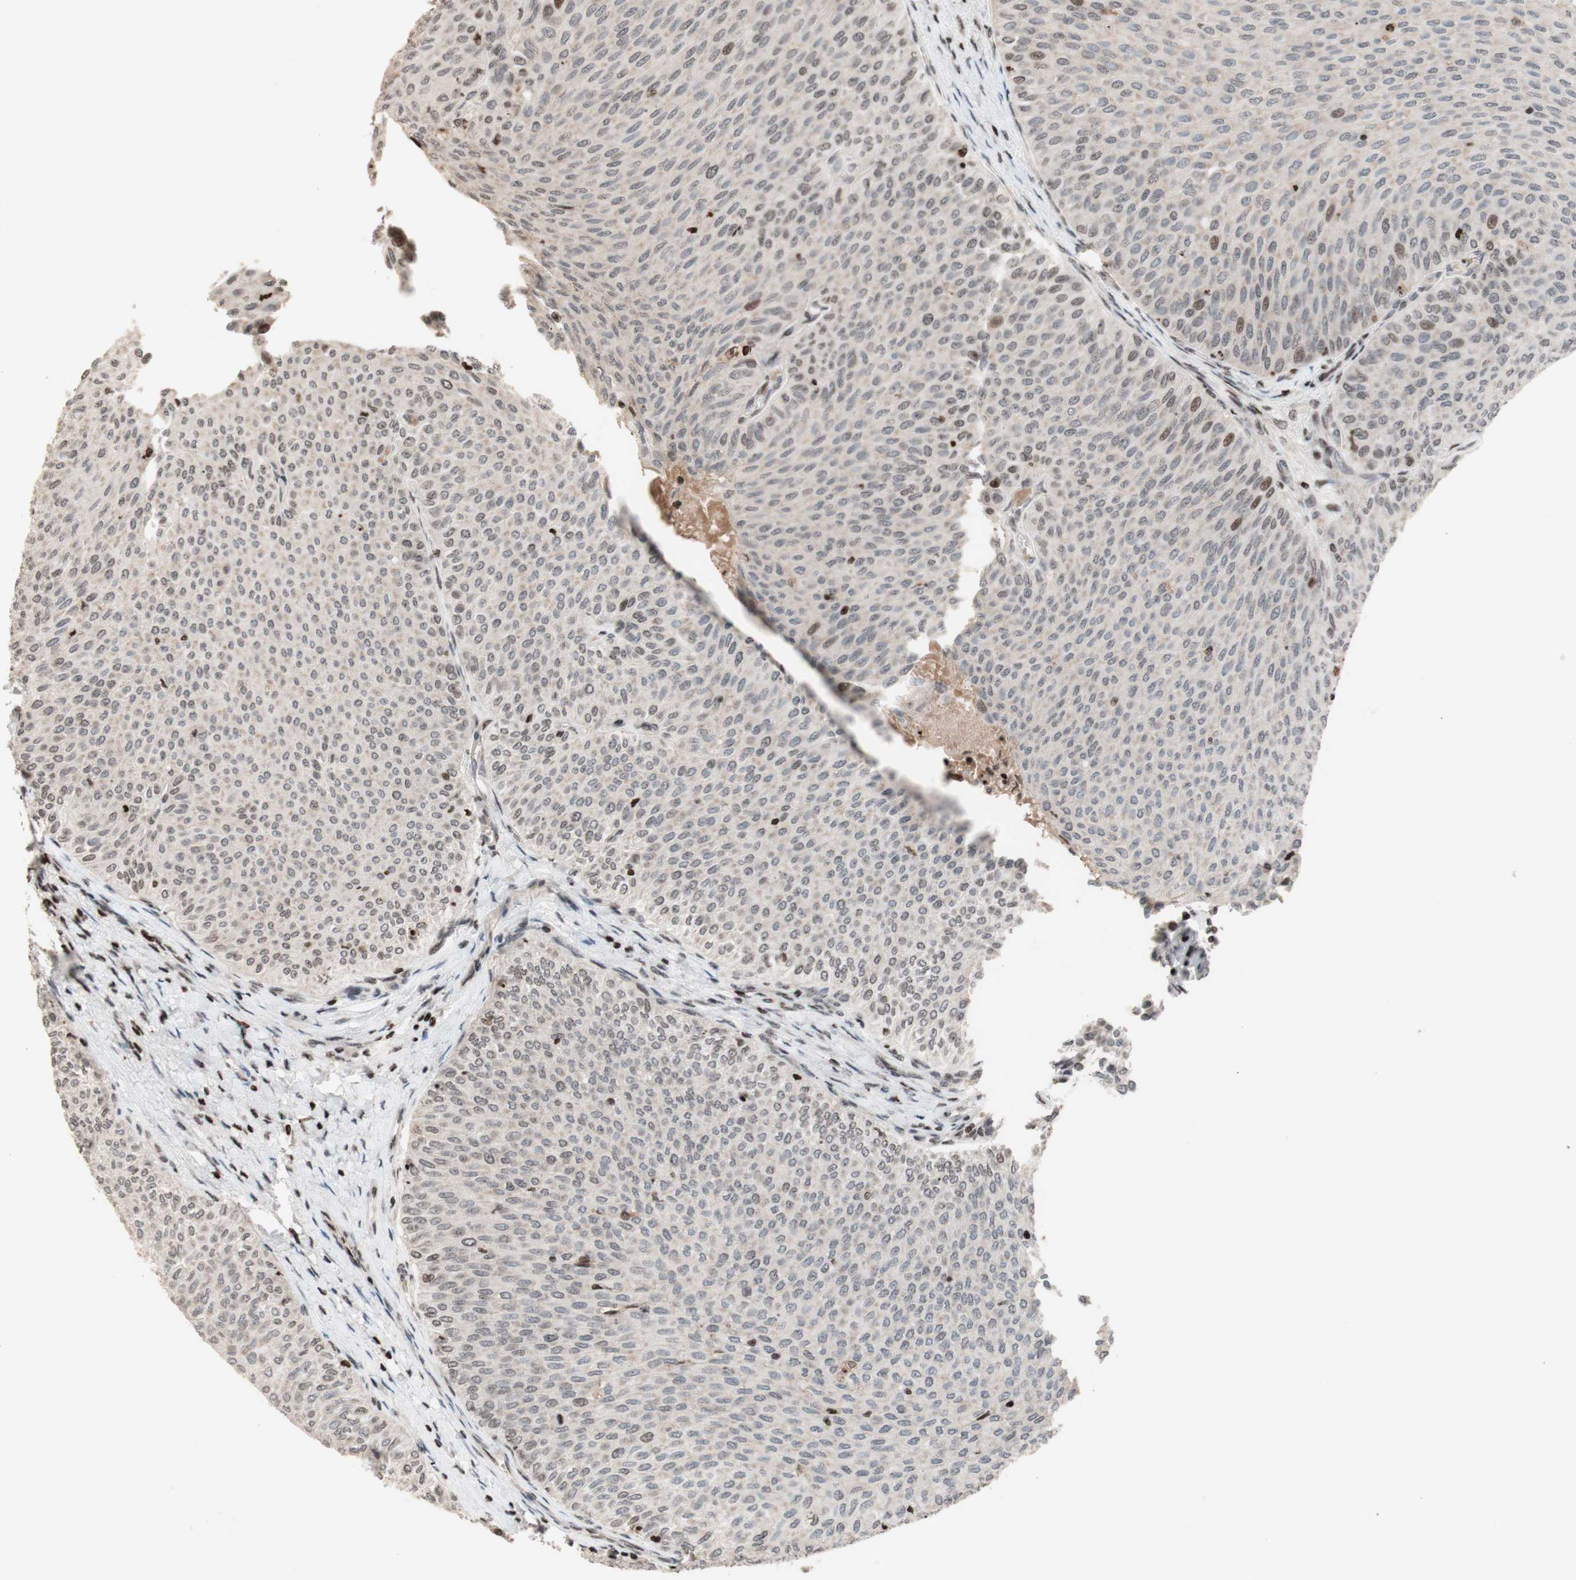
{"staining": {"intensity": "weak", "quantity": "<25%", "location": "nuclear"}, "tissue": "urothelial cancer", "cell_type": "Tumor cells", "image_type": "cancer", "snomed": [{"axis": "morphology", "description": "Urothelial carcinoma, Low grade"}, {"axis": "topography", "description": "Urinary bladder"}], "caption": "This is a micrograph of immunohistochemistry staining of low-grade urothelial carcinoma, which shows no expression in tumor cells.", "gene": "POLA1", "patient": {"sex": "male", "age": 78}}